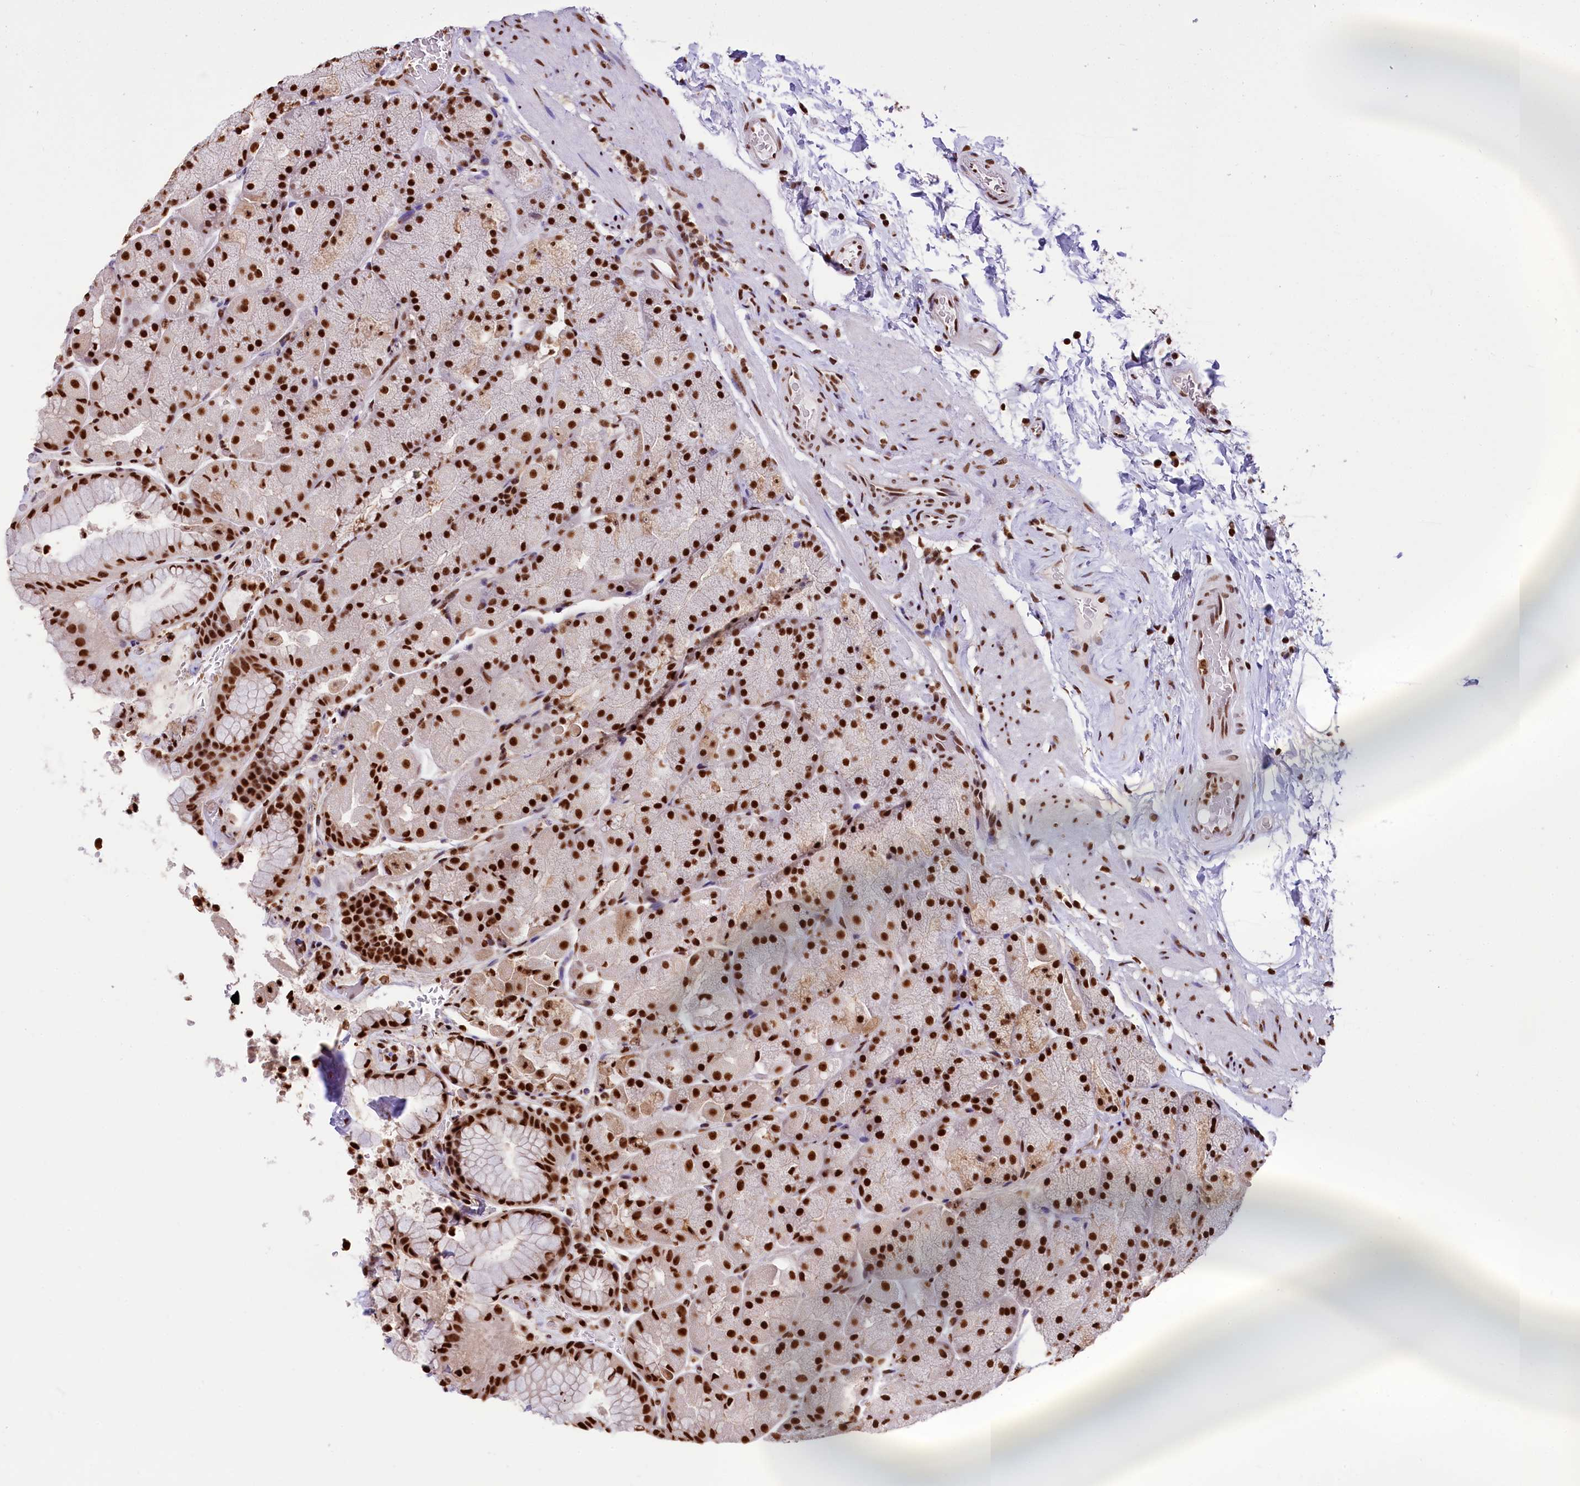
{"staining": {"intensity": "strong", "quantity": ">75%", "location": "nuclear"}, "tissue": "stomach", "cell_type": "Glandular cells", "image_type": "normal", "snomed": [{"axis": "morphology", "description": "Normal tissue, NOS"}, {"axis": "topography", "description": "Stomach, upper"}, {"axis": "topography", "description": "Stomach, lower"}], "caption": "A brown stain labels strong nuclear expression of a protein in glandular cells of unremarkable human stomach.", "gene": "SNRPD2", "patient": {"sex": "male", "age": 67}}